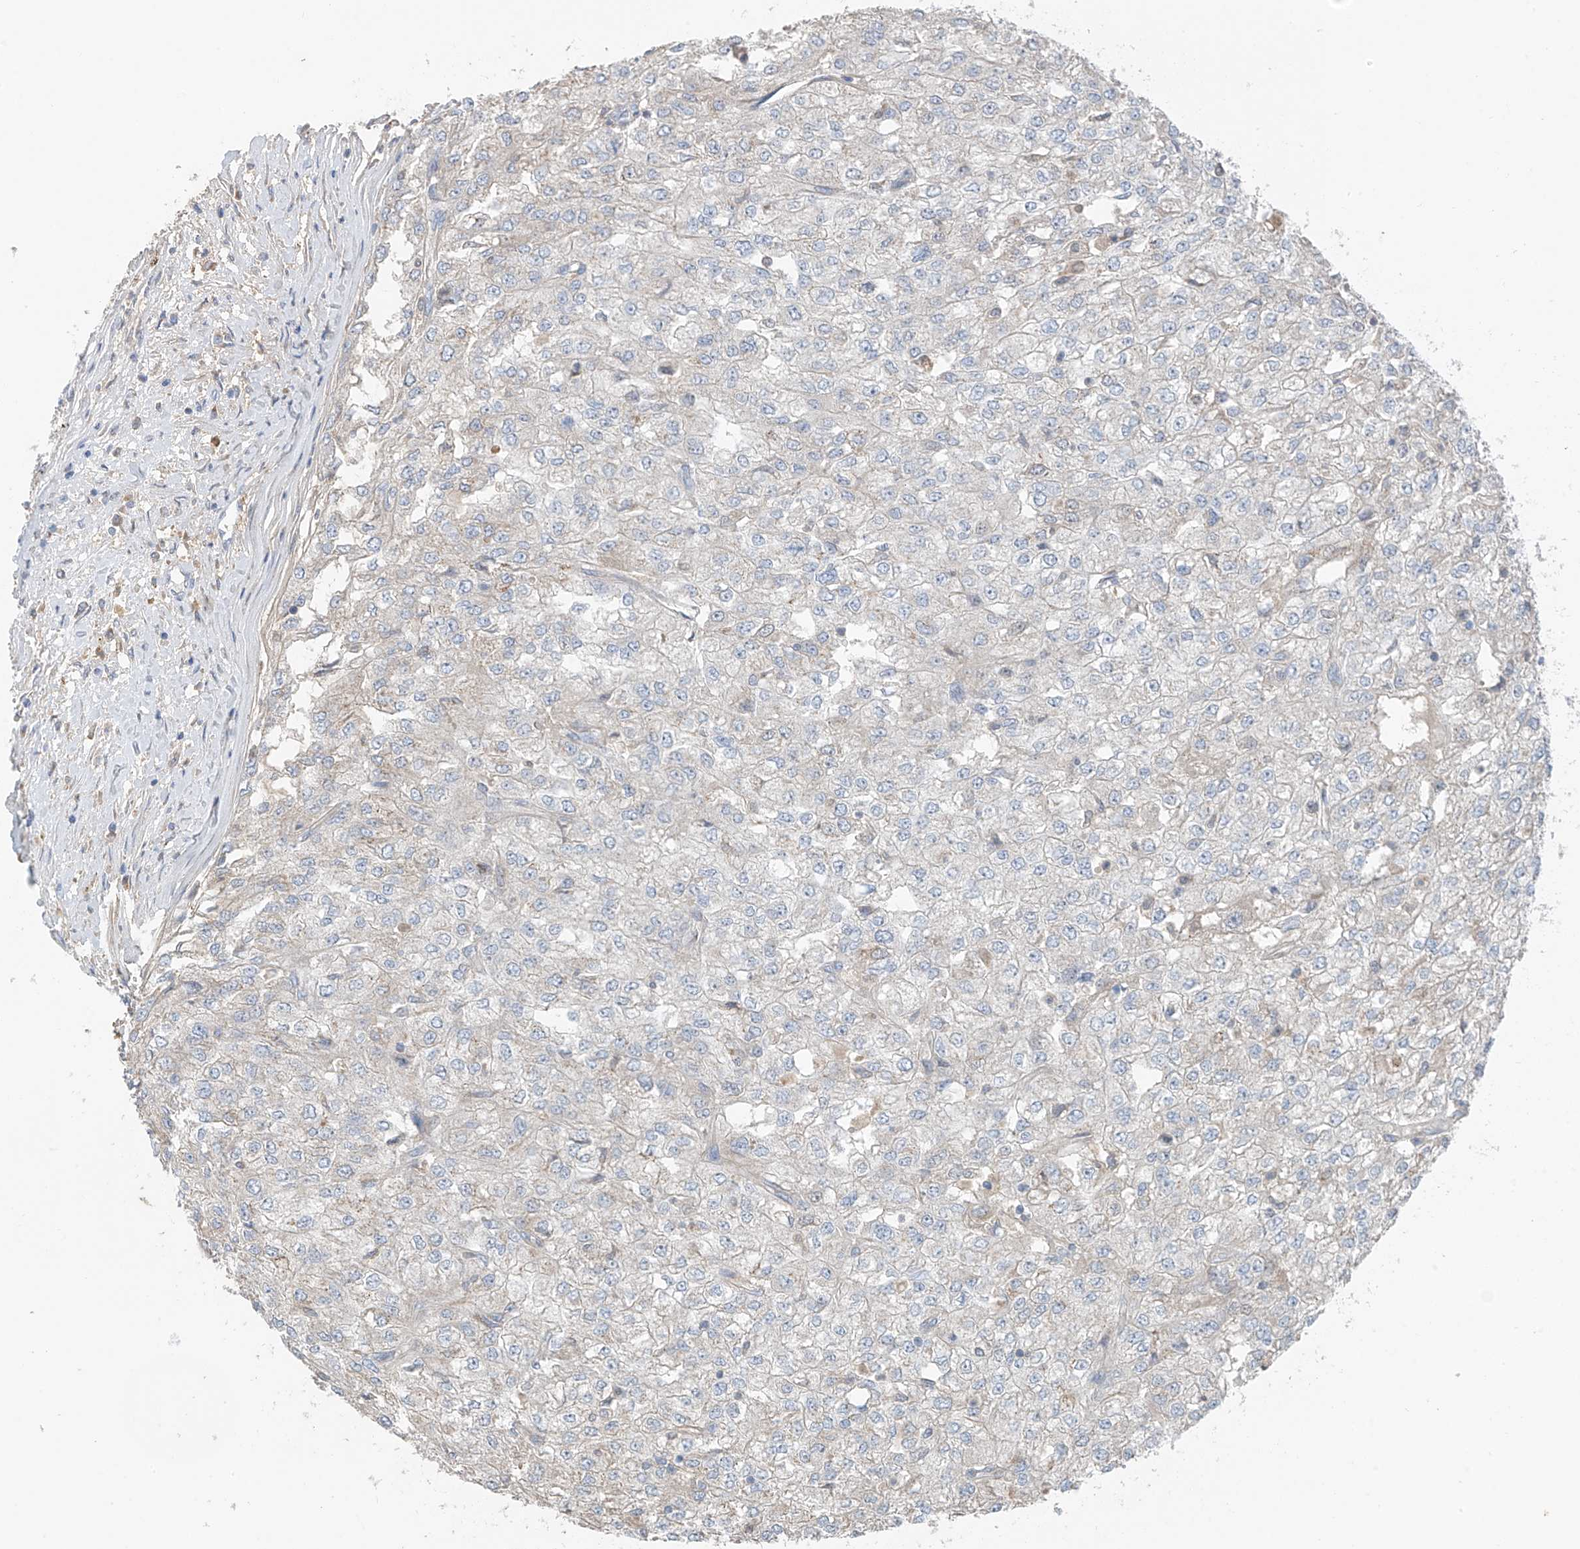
{"staining": {"intensity": "negative", "quantity": "none", "location": "none"}, "tissue": "renal cancer", "cell_type": "Tumor cells", "image_type": "cancer", "snomed": [{"axis": "morphology", "description": "Adenocarcinoma, NOS"}, {"axis": "topography", "description": "Kidney"}], "caption": "Image shows no significant protein positivity in tumor cells of adenocarcinoma (renal).", "gene": "GALNTL6", "patient": {"sex": "female", "age": 54}}